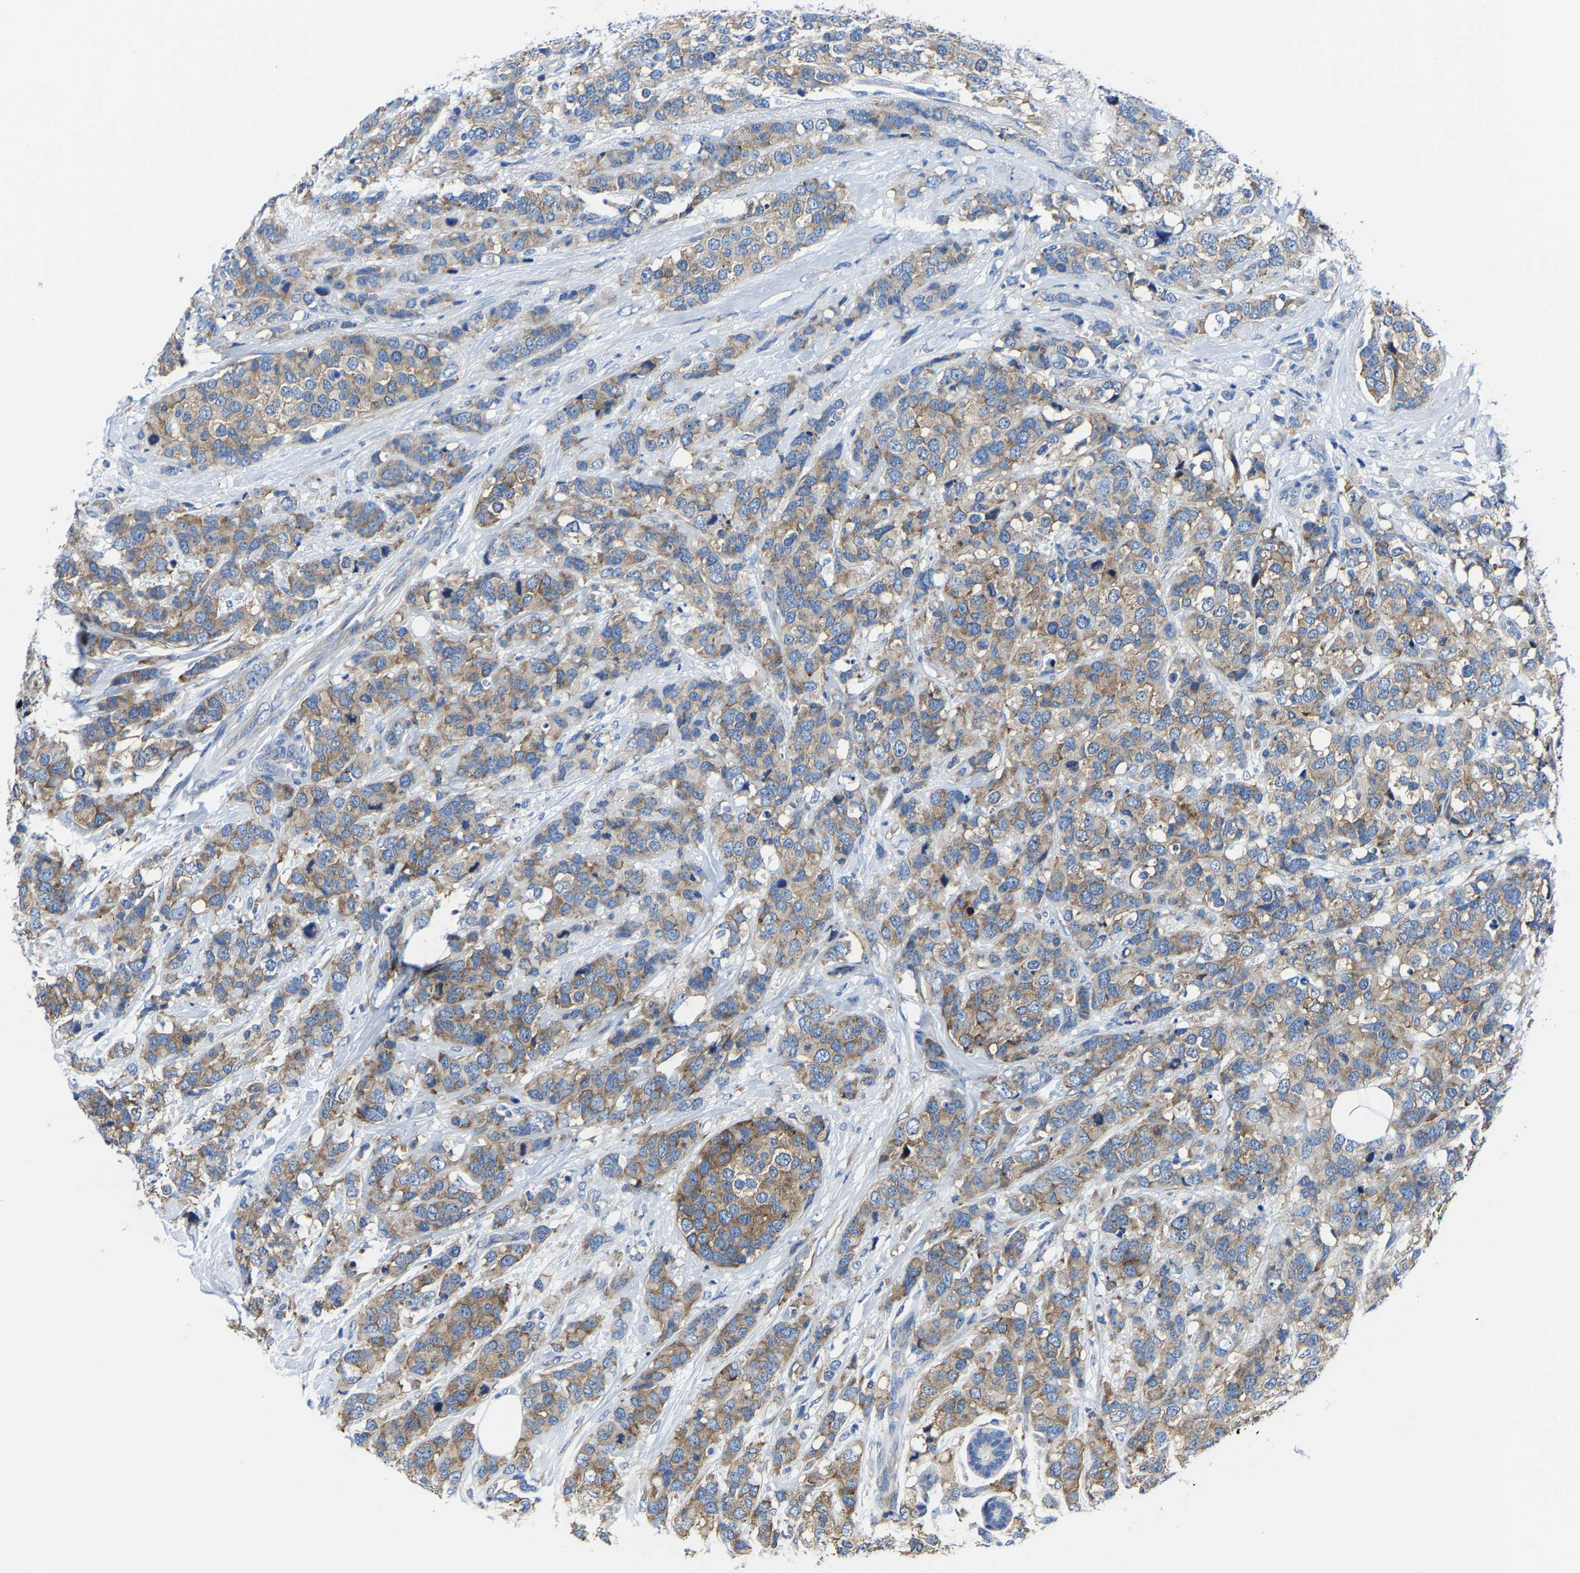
{"staining": {"intensity": "moderate", "quantity": ">75%", "location": "cytoplasmic/membranous"}, "tissue": "breast cancer", "cell_type": "Tumor cells", "image_type": "cancer", "snomed": [{"axis": "morphology", "description": "Lobular carcinoma"}, {"axis": "topography", "description": "Breast"}], "caption": "Tumor cells show medium levels of moderate cytoplasmic/membranous staining in approximately >75% of cells in human breast cancer (lobular carcinoma).", "gene": "G3BP2", "patient": {"sex": "female", "age": 59}}